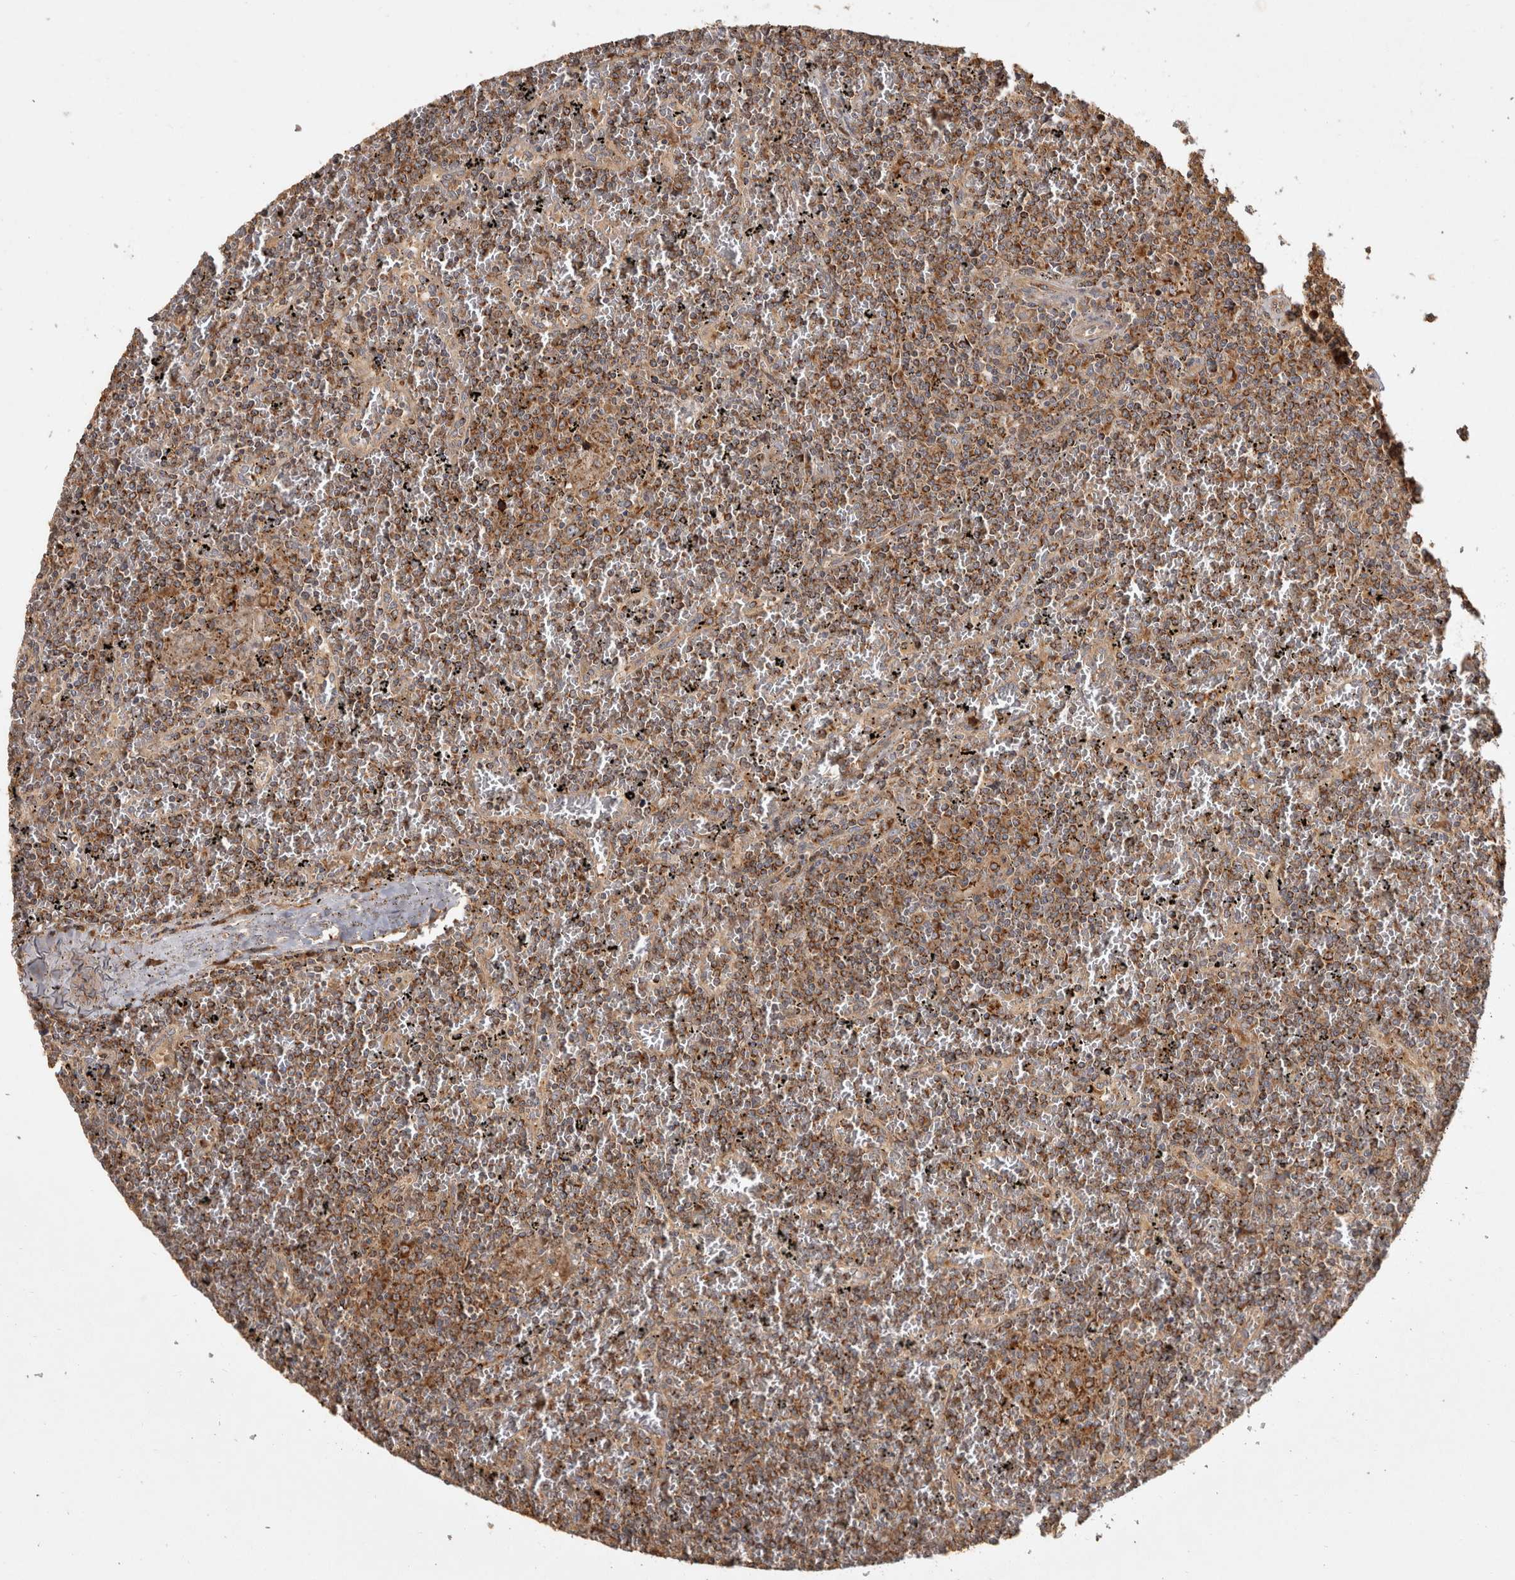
{"staining": {"intensity": "moderate", "quantity": ">75%", "location": "cytoplasmic/membranous"}, "tissue": "lymphoma", "cell_type": "Tumor cells", "image_type": "cancer", "snomed": [{"axis": "morphology", "description": "Malignant lymphoma, non-Hodgkin's type, Low grade"}, {"axis": "topography", "description": "Spleen"}], "caption": "Immunohistochemistry (IHC) of malignant lymphoma, non-Hodgkin's type (low-grade) demonstrates medium levels of moderate cytoplasmic/membranous expression in approximately >75% of tumor cells. (IHC, brightfield microscopy, high magnification).", "gene": "CAMSAP2", "patient": {"sex": "female", "age": 19}}